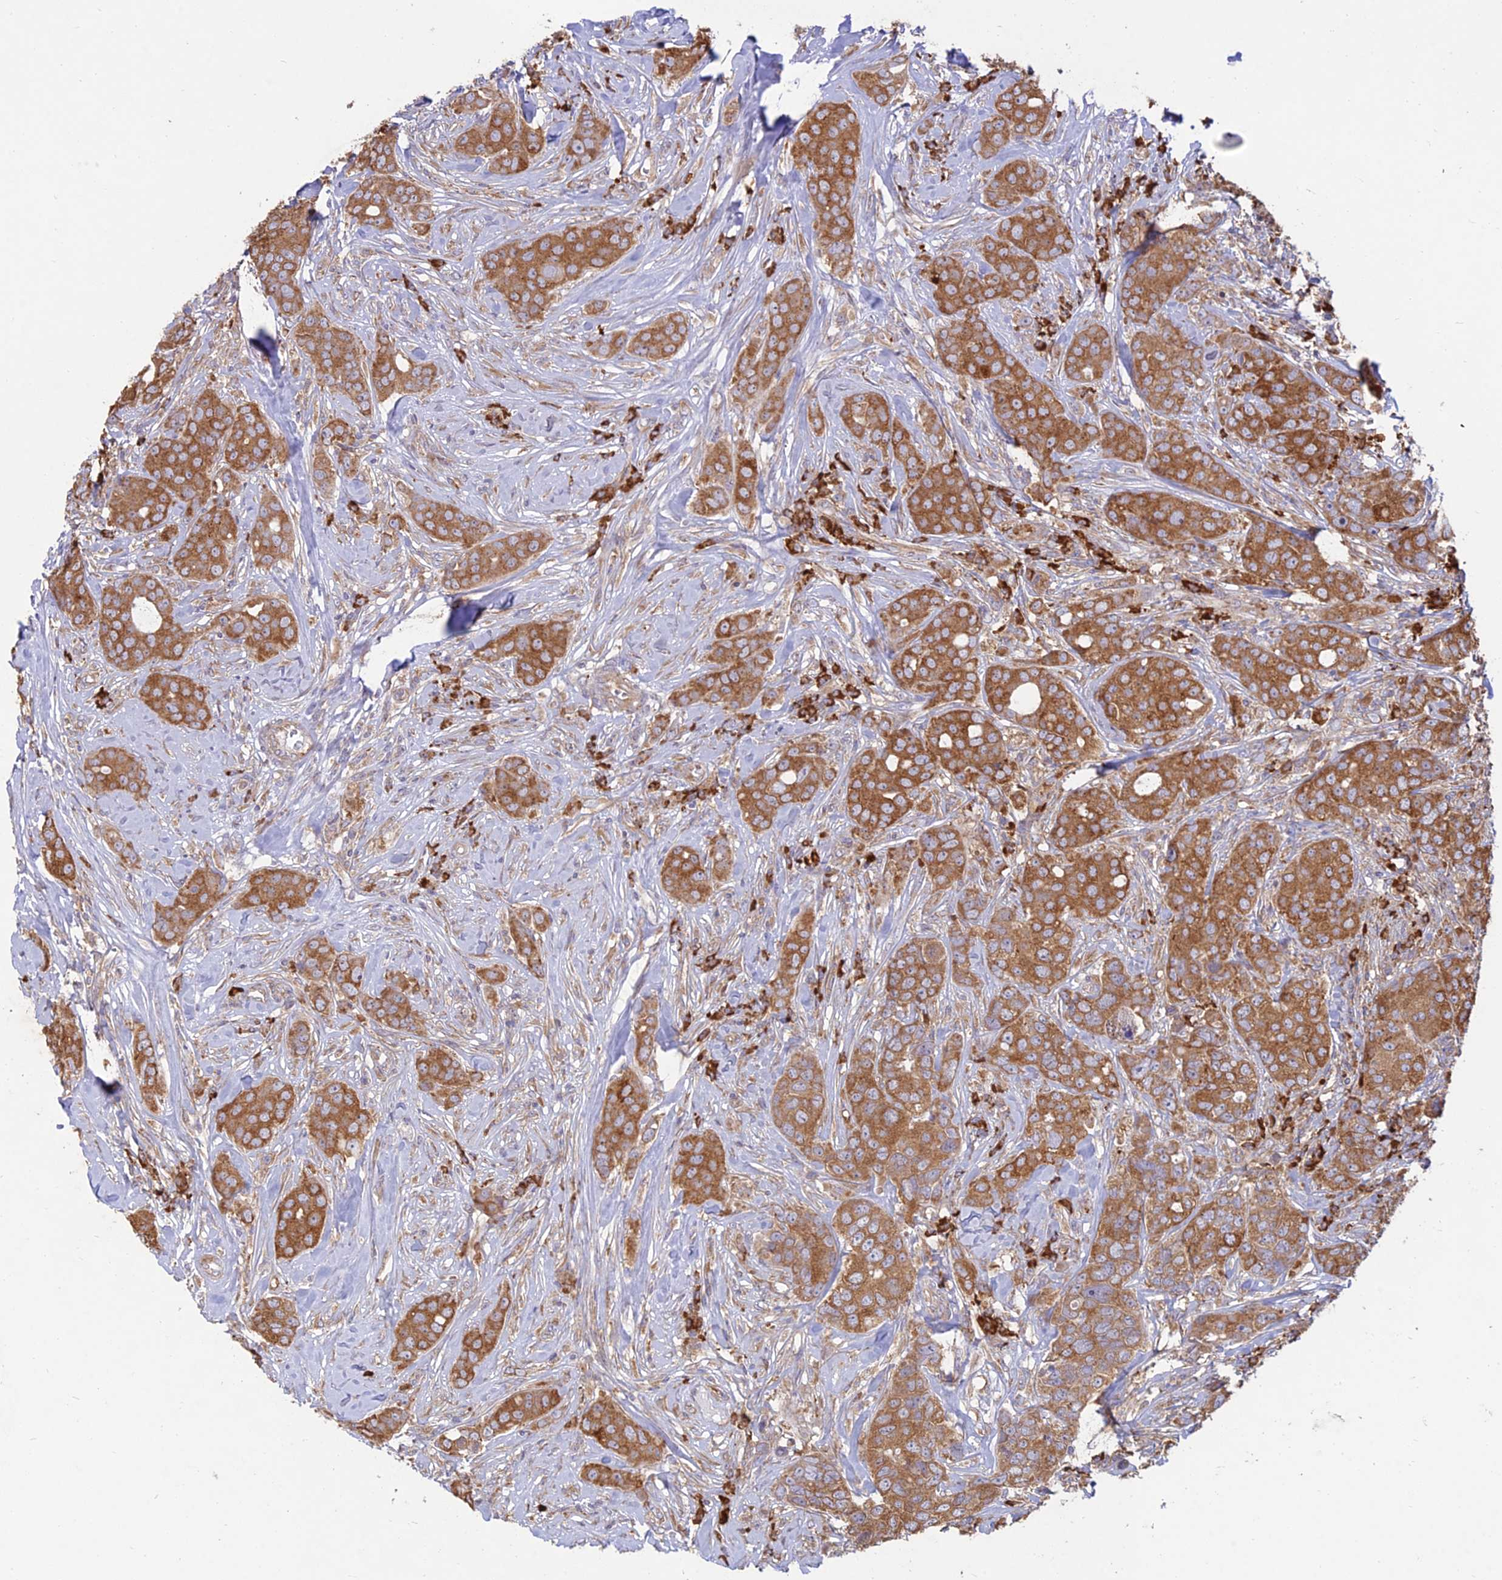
{"staining": {"intensity": "moderate", "quantity": ">75%", "location": "cytoplasmic/membranous"}, "tissue": "breast cancer", "cell_type": "Tumor cells", "image_type": "cancer", "snomed": [{"axis": "morphology", "description": "Duct carcinoma"}, {"axis": "topography", "description": "Breast"}], "caption": "Invasive ductal carcinoma (breast) stained with DAB (3,3'-diaminobenzidine) immunohistochemistry demonstrates medium levels of moderate cytoplasmic/membranous positivity in about >75% of tumor cells.", "gene": "NXNL2", "patient": {"sex": "female", "age": 43}}